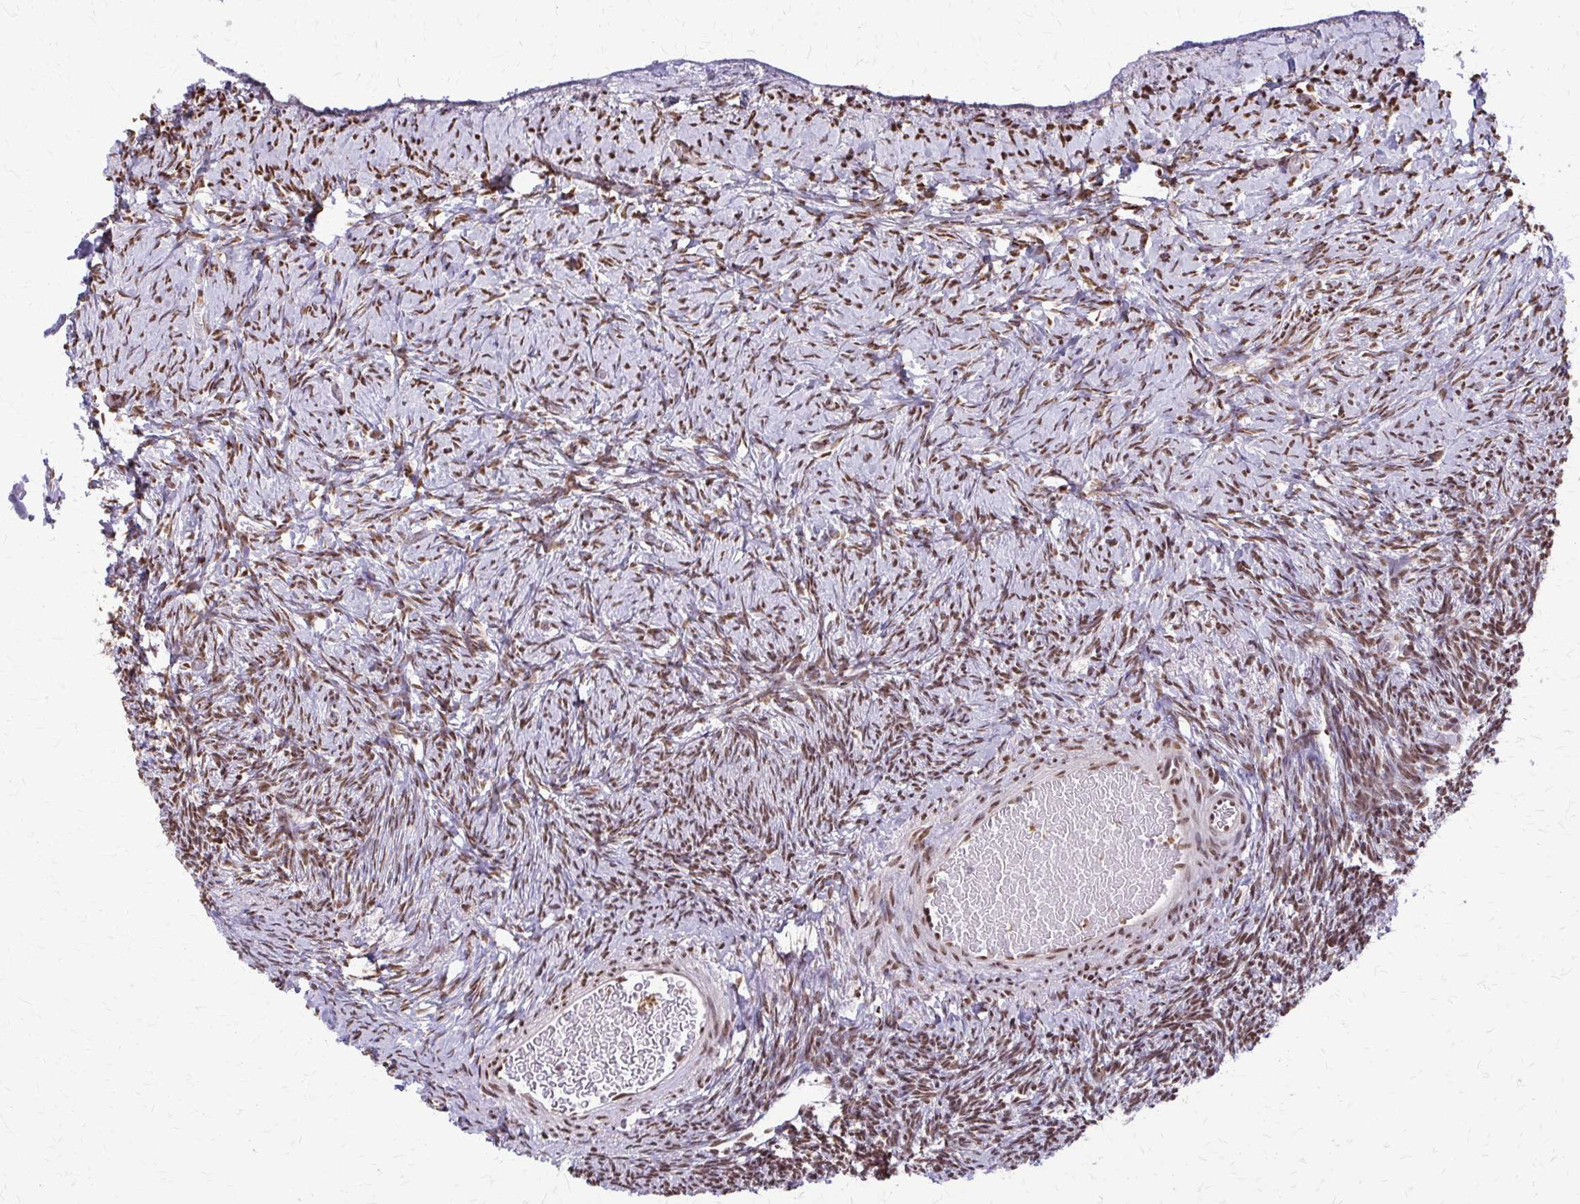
{"staining": {"intensity": "moderate", "quantity": ">75%", "location": "nuclear"}, "tissue": "ovary", "cell_type": "Follicle cells", "image_type": "normal", "snomed": [{"axis": "morphology", "description": "Normal tissue, NOS"}, {"axis": "topography", "description": "Ovary"}], "caption": "An IHC photomicrograph of normal tissue is shown. Protein staining in brown labels moderate nuclear positivity in ovary within follicle cells. (Stains: DAB in brown, nuclei in blue, Microscopy: brightfield microscopy at high magnification).", "gene": "TTF1", "patient": {"sex": "female", "age": 39}}